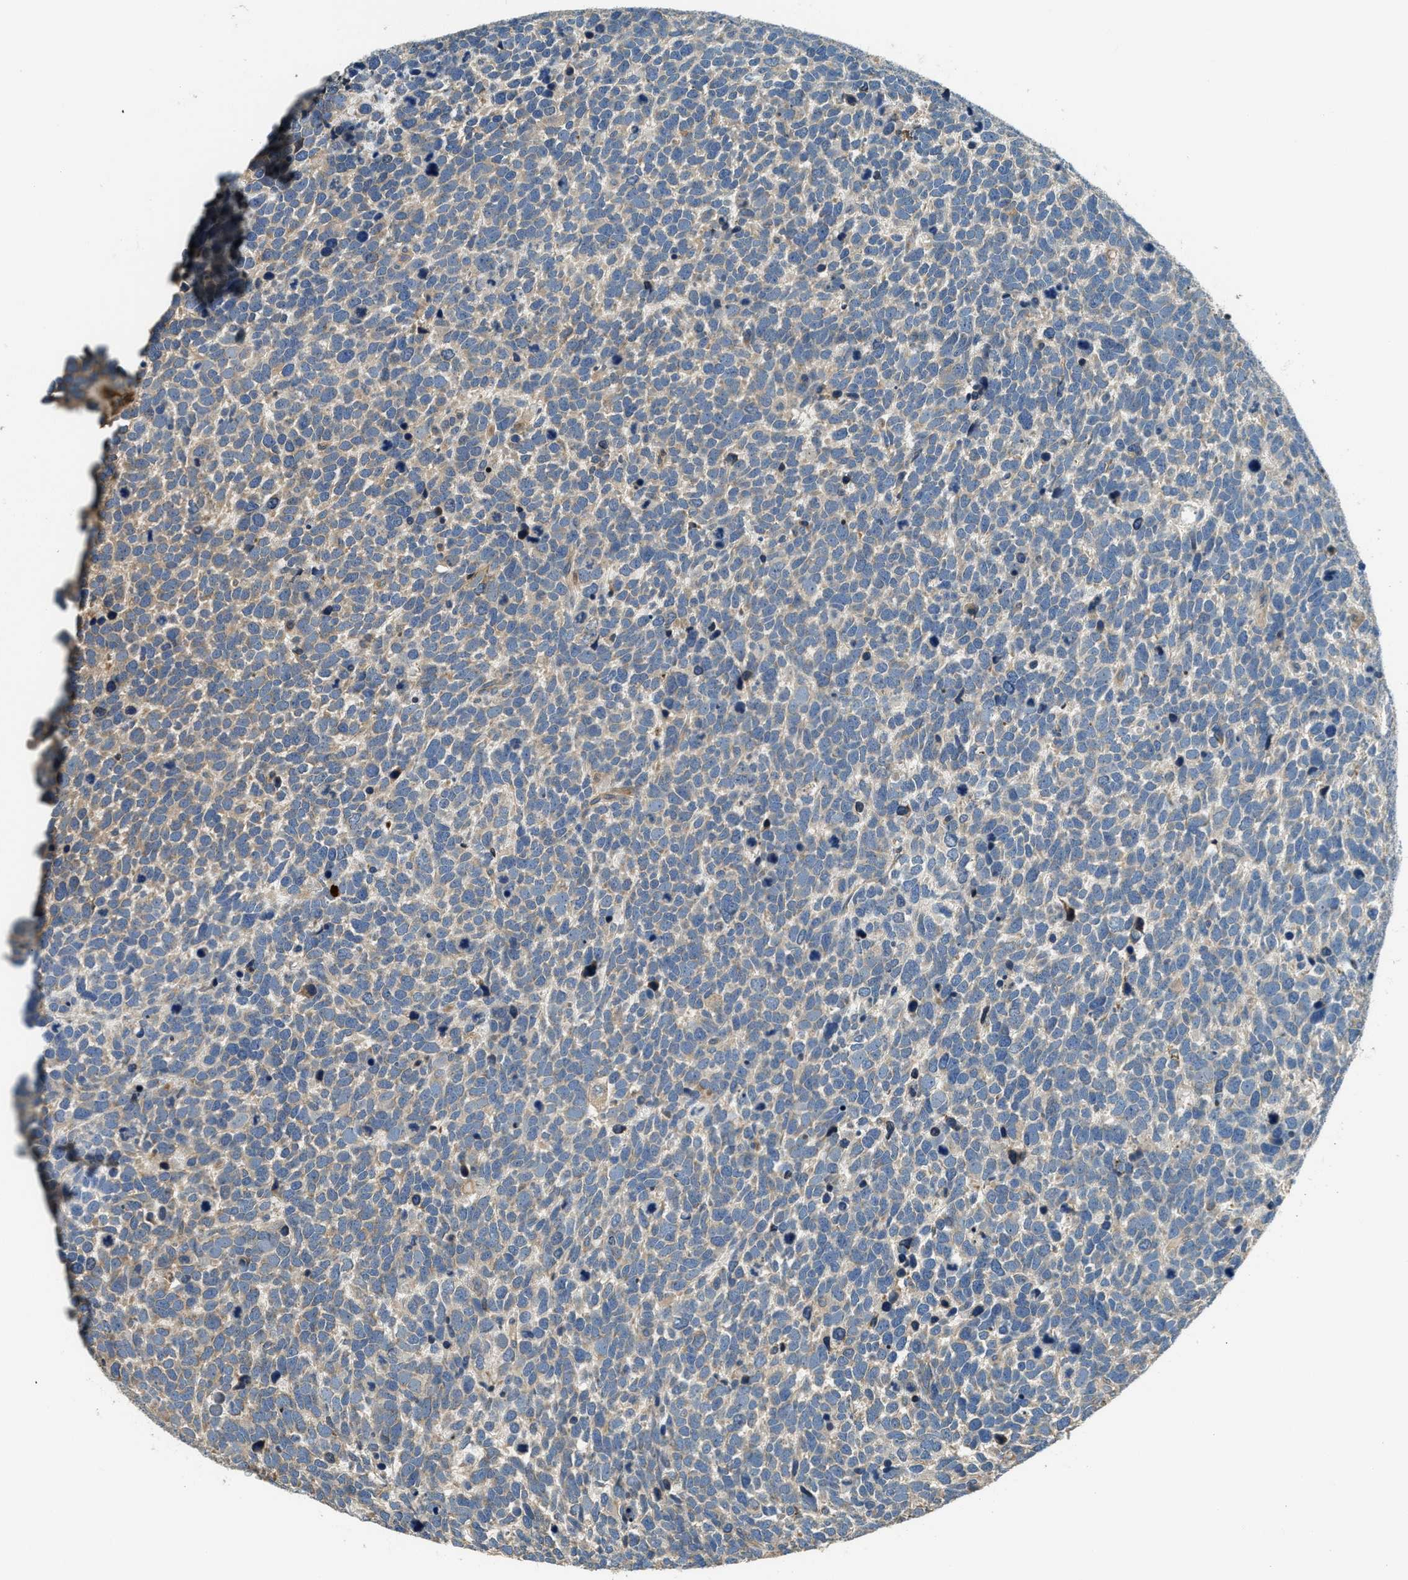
{"staining": {"intensity": "weak", "quantity": ">75%", "location": "cytoplasmic/membranous"}, "tissue": "urothelial cancer", "cell_type": "Tumor cells", "image_type": "cancer", "snomed": [{"axis": "morphology", "description": "Urothelial carcinoma, High grade"}, {"axis": "topography", "description": "Urinary bladder"}], "caption": "There is low levels of weak cytoplasmic/membranous positivity in tumor cells of high-grade urothelial carcinoma, as demonstrated by immunohistochemical staining (brown color).", "gene": "ANXA3", "patient": {"sex": "female", "age": 82}}